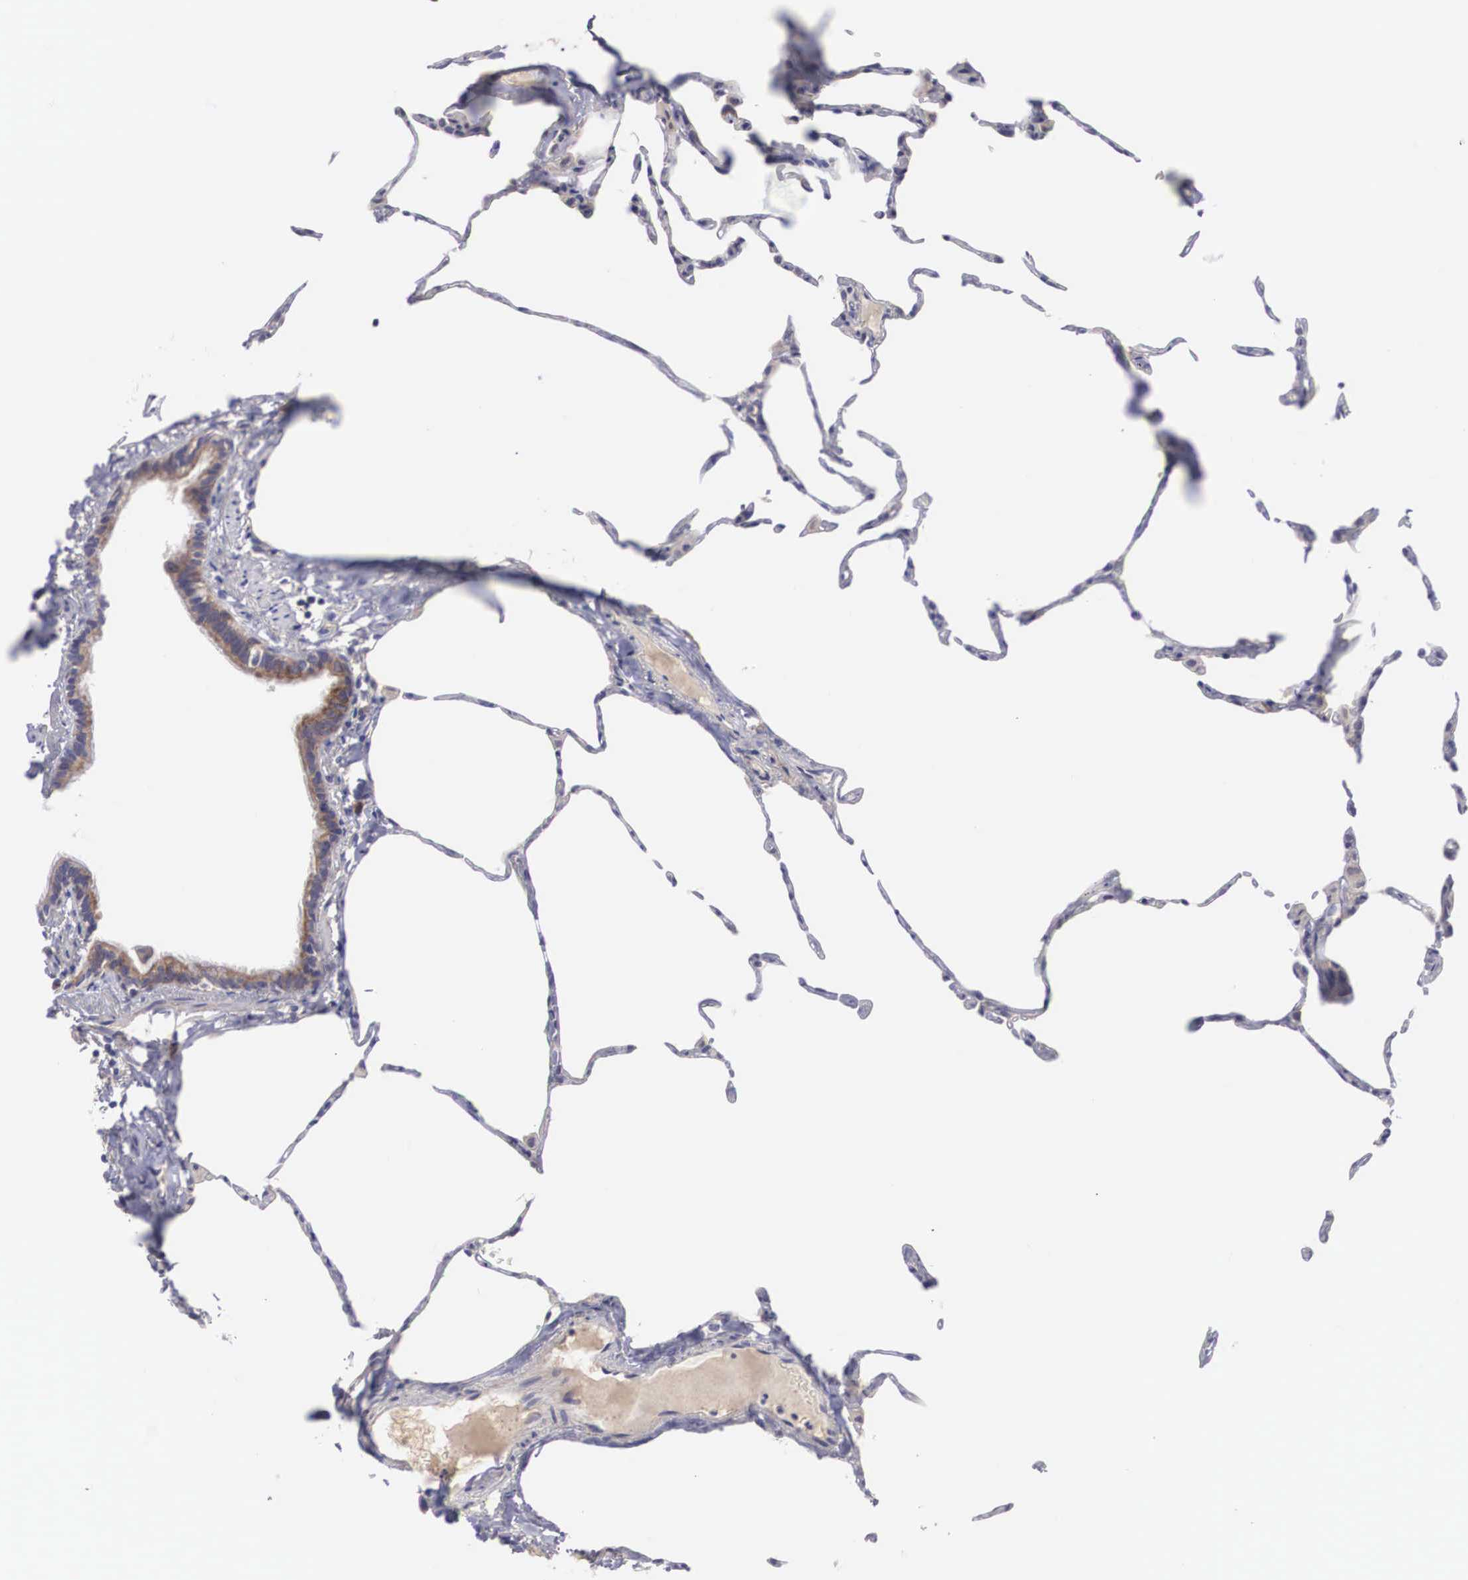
{"staining": {"intensity": "negative", "quantity": "none", "location": "none"}, "tissue": "lung", "cell_type": "Alveolar cells", "image_type": "normal", "snomed": [{"axis": "morphology", "description": "Normal tissue, NOS"}, {"axis": "topography", "description": "Lung"}], "caption": "There is no significant expression in alveolar cells of lung. (Immunohistochemistry, brightfield microscopy, high magnification).", "gene": "NREP", "patient": {"sex": "female", "age": 75}}